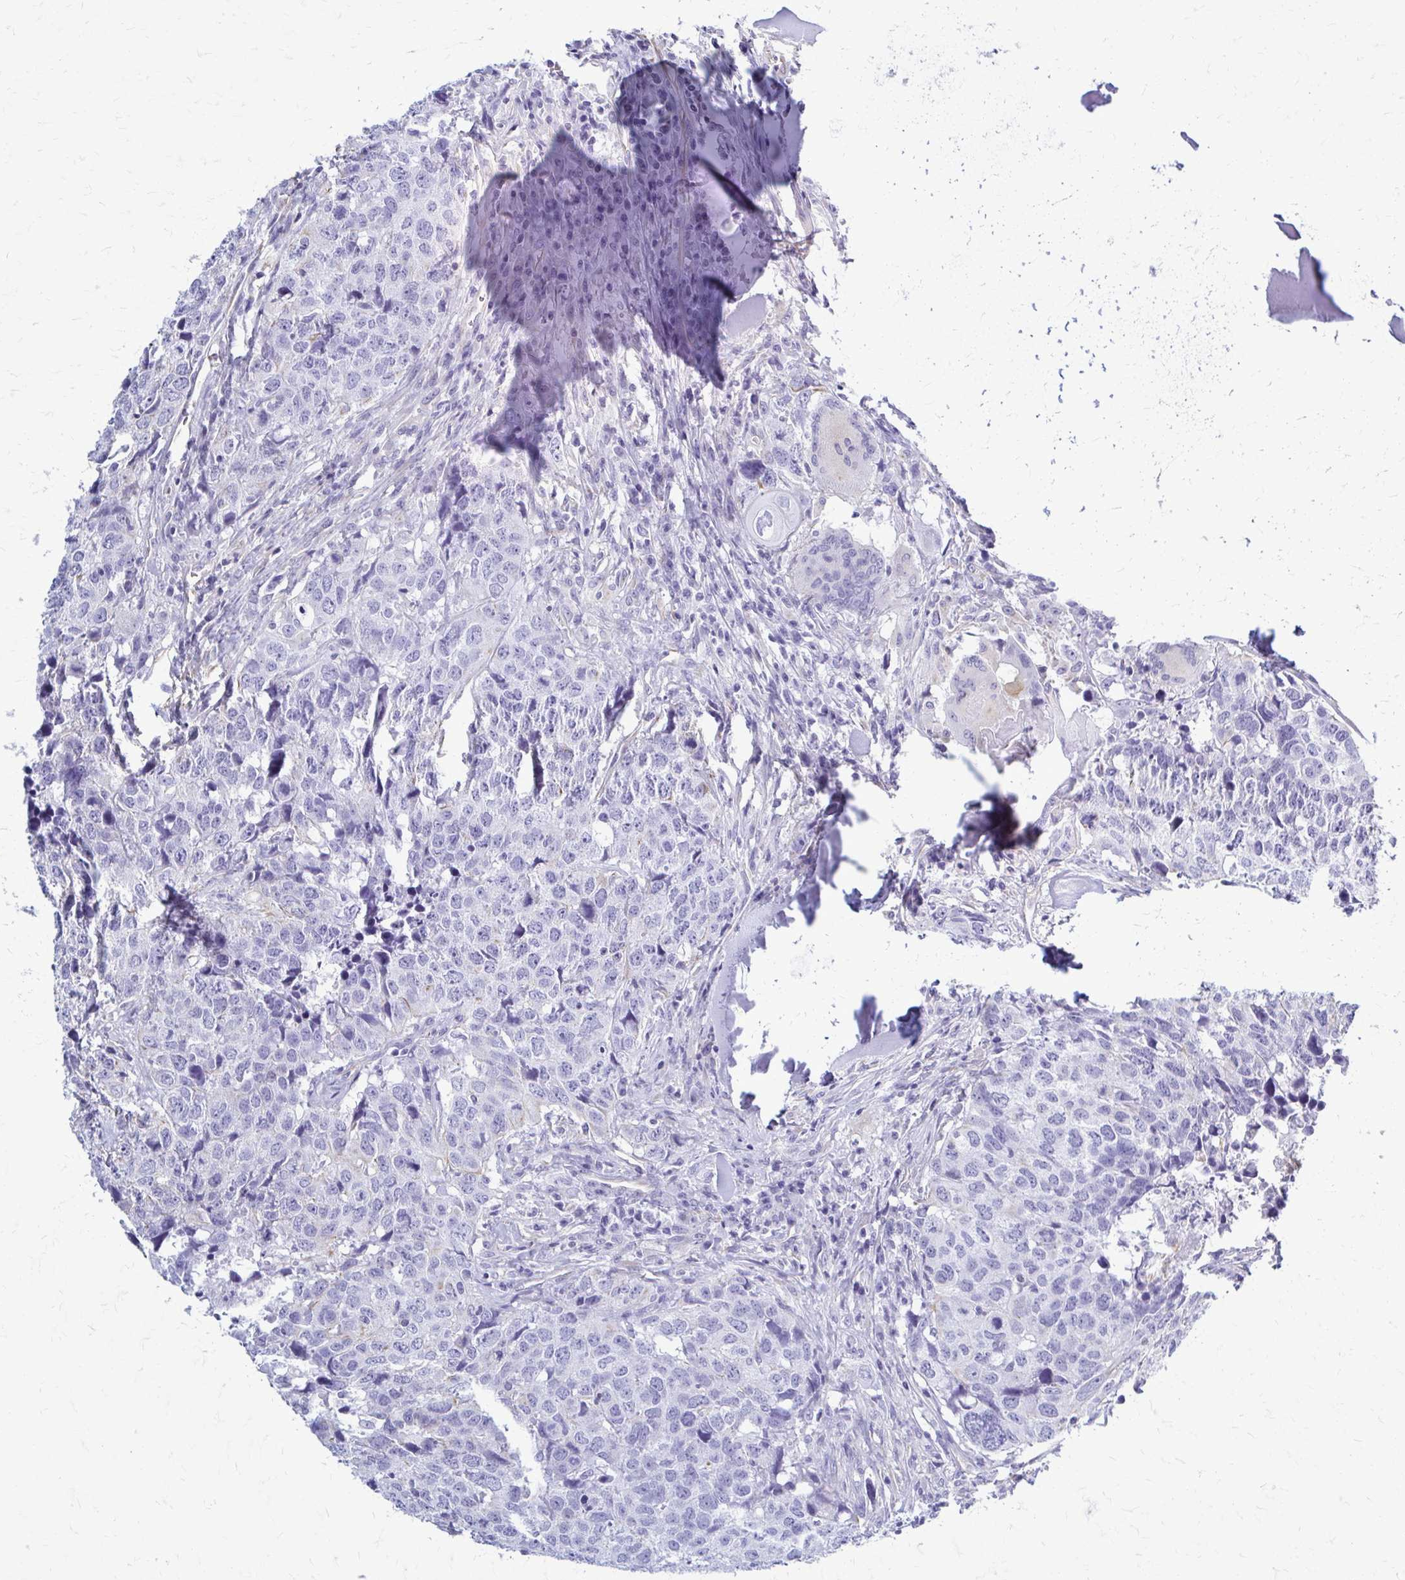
{"staining": {"intensity": "negative", "quantity": "none", "location": "none"}, "tissue": "head and neck cancer", "cell_type": "Tumor cells", "image_type": "cancer", "snomed": [{"axis": "morphology", "description": "Normal tissue, NOS"}, {"axis": "morphology", "description": "Squamous cell carcinoma, NOS"}, {"axis": "topography", "description": "Skeletal muscle"}, {"axis": "topography", "description": "Vascular tissue"}, {"axis": "topography", "description": "Peripheral nerve tissue"}, {"axis": "topography", "description": "Head-Neck"}], "caption": "IHC micrograph of squamous cell carcinoma (head and neck) stained for a protein (brown), which exhibits no positivity in tumor cells.", "gene": "GFAP", "patient": {"sex": "male", "age": 66}}